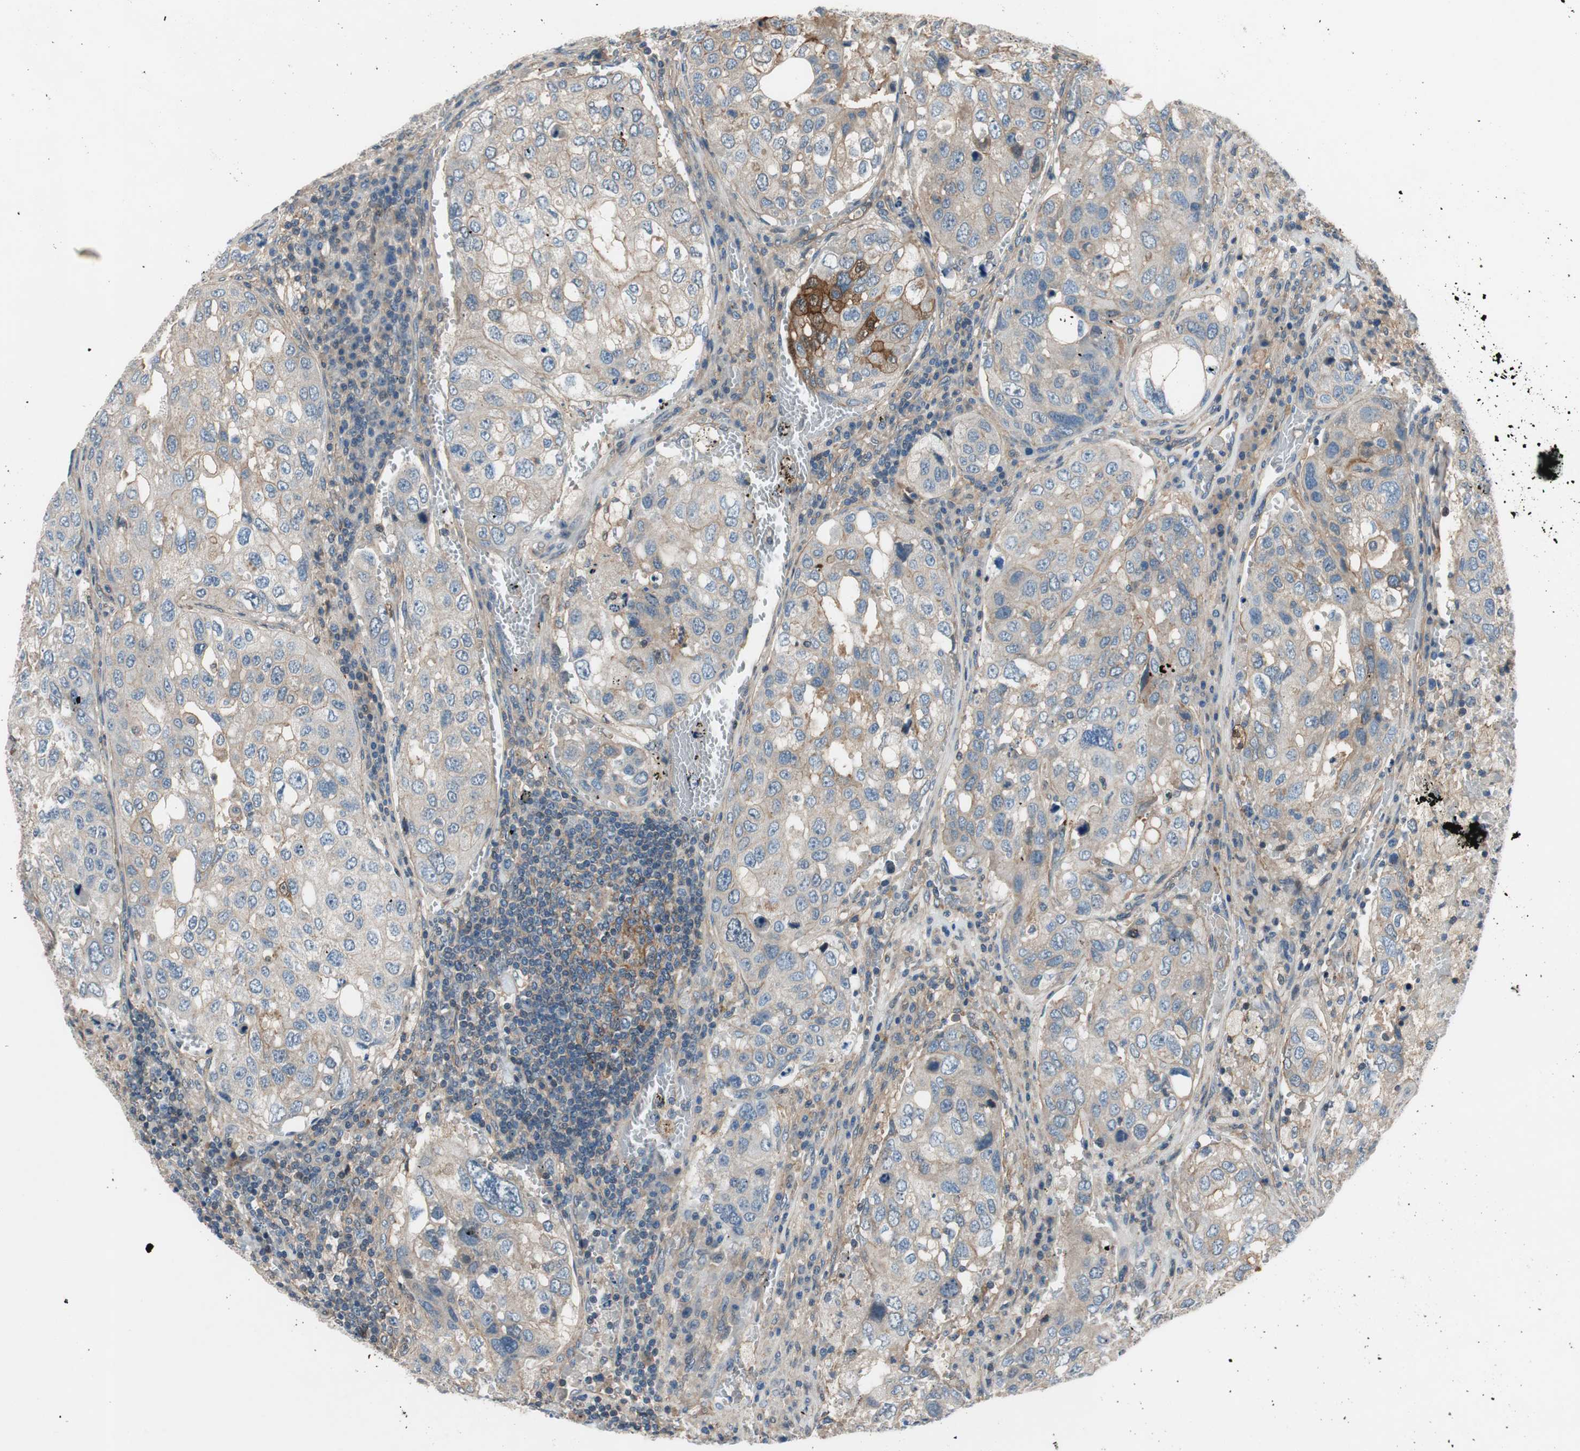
{"staining": {"intensity": "moderate", "quantity": "<25%", "location": "cytoplasmic/membranous"}, "tissue": "urothelial cancer", "cell_type": "Tumor cells", "image_type": "cancer", "snomed": [{"axis": "morphology", "description": "Urothelial carcinoma, High grade"}, {"axis": "topography", "description": "Lymph node"}, {"axis": "topography", "description": "Urinary bladder"}], "caption": "High-grade urothelial carcinoma stained with a brown dye shows moderate cytoplasmic/membranous positive expression in about <25% of tumor cells.", "gene": "CALML3", "patient": {"sex": "male", "age": 51}}